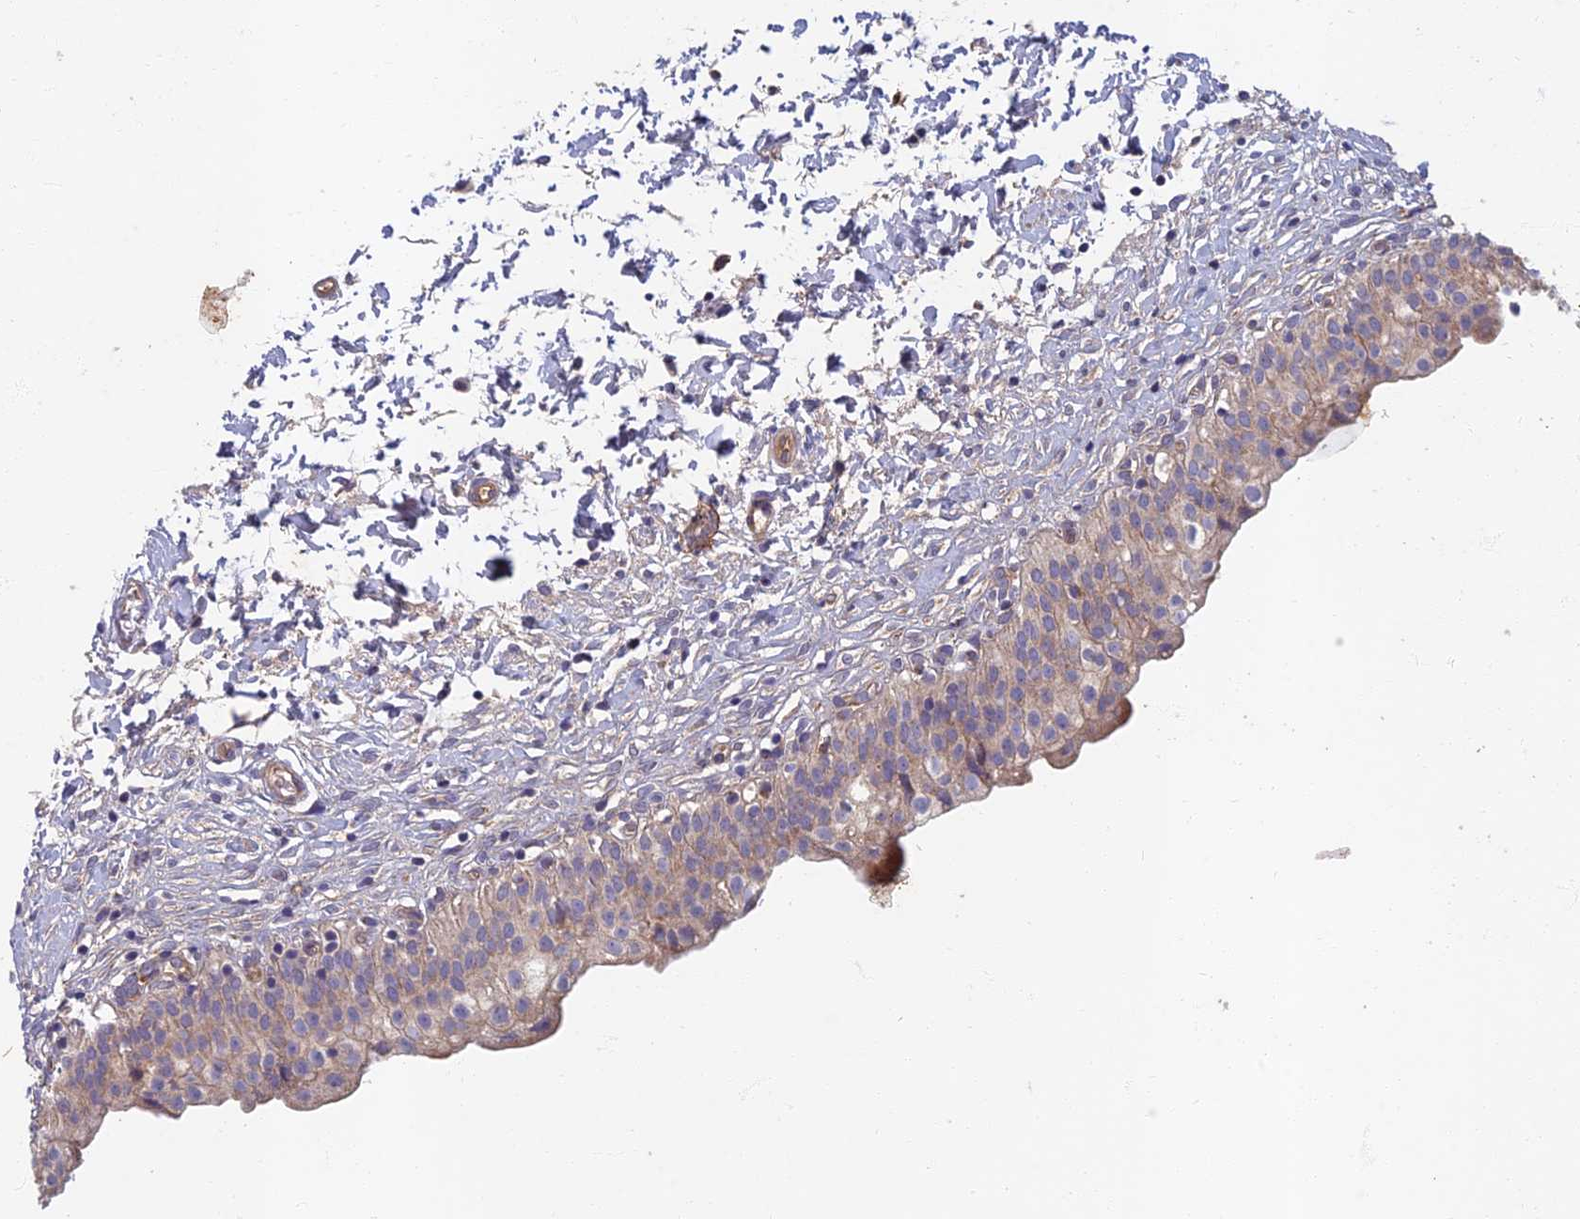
{"staining": {"intensity": "weak", "quantity": "<25%", "location": "cytoplasmic/membranous"}, "tissue": "urinary bladder", "cell_type": "Urothelial cells", "image_type": "normal", "snomed": [{"axis": "morphology", "description": "Normal tissue, NOS"}, {"axis": "topography", "description": "Urinary bladder"}], "caption": "Image shows no protein staining in urothelial cells of unremarkable urinary bladder. (IHC, brightfield microscopy, high magnification).", "gene": "SOGA1", "patient": {"sex": "male", "age": 55}}